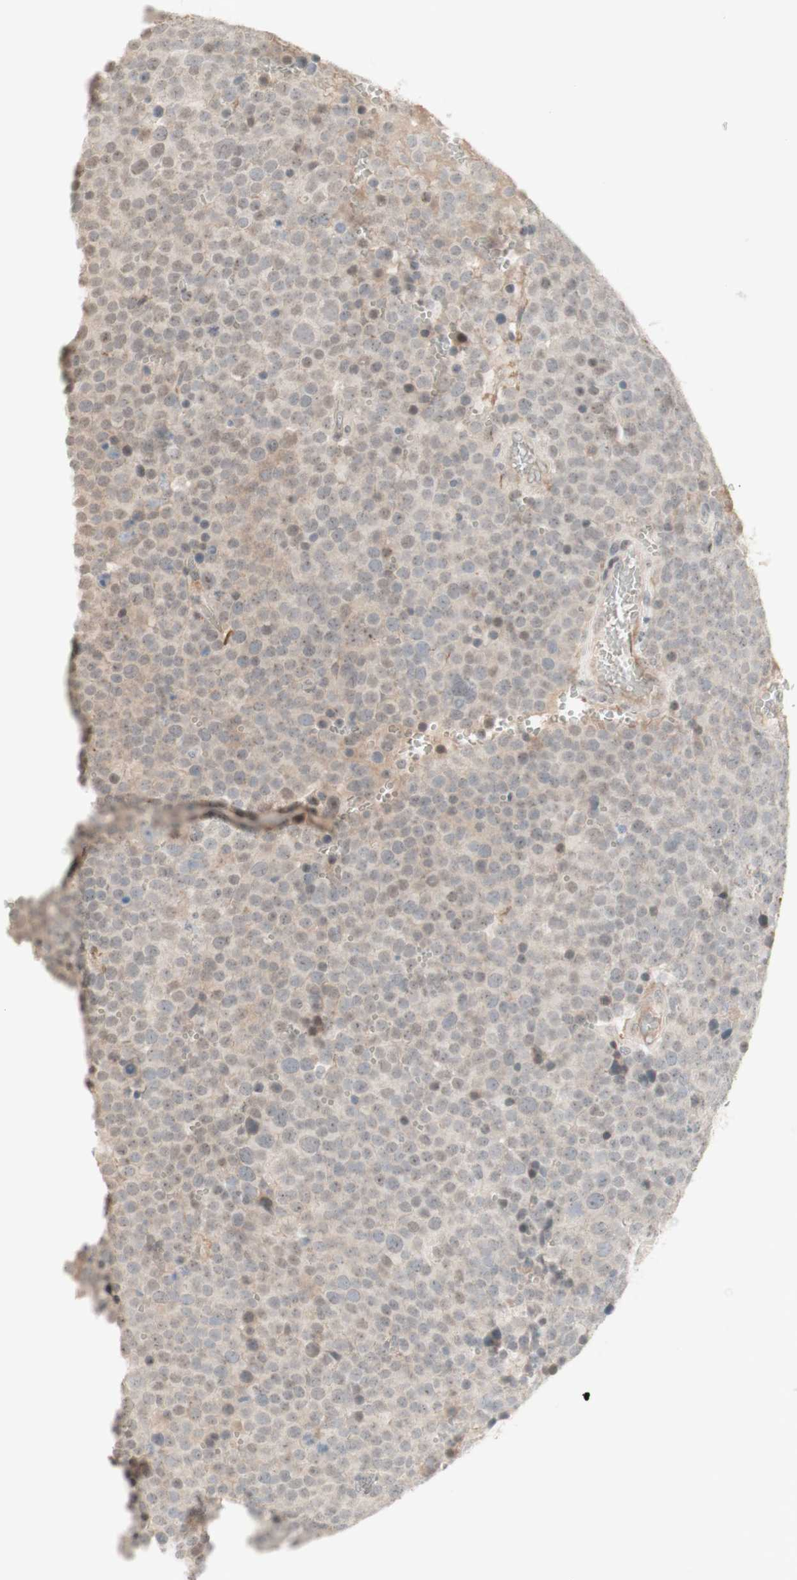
{"staining": {"intensity": "weak", "quantity": ">75%", "location": "none"}, "tissue": "testis cancer", "cell_type": "Tumor cells", "image_type": "cancer", "snomed": [{"axis": "morphology", "description": "Seminoma, NOS"}, {"axis": "topography", "description": "Testis"}], "caption": "Testis cancer stained with a protein marker exhibits weak staining in tumor cells.", "gene": "PLCD4", "patient": {"sex": "male", "age": 71}}